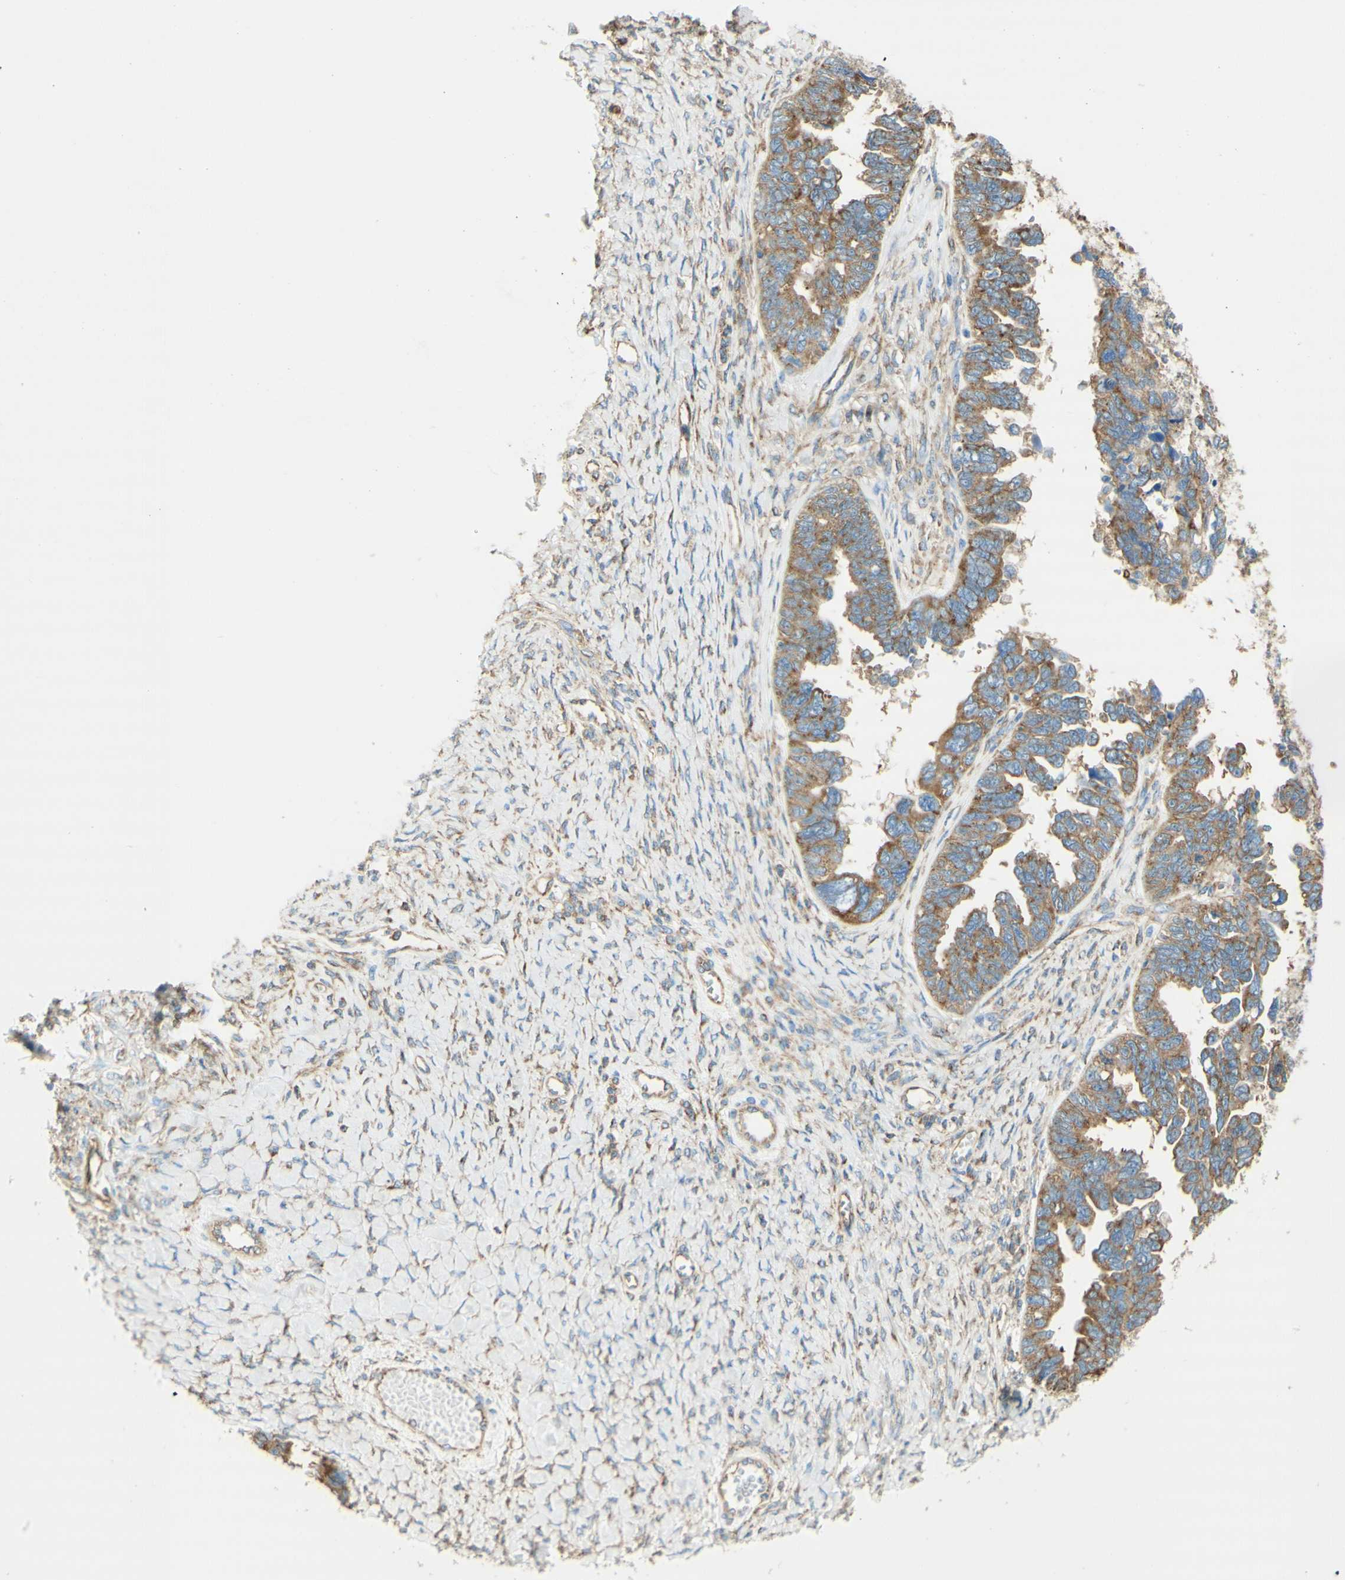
{"staining": {"intensity": "moderate", "quantity": "25%-75%", "location": "cytoplasmic/membranous"}, "tissue": "ovarian cancer", "cell_type": "Tumor cells", "image_type": "cancer", "snomed": [{"axis": "morphology", "description": "Cystadenocarcinoma, serous, NOS"}, {"axis": "topography", "description": "Ovary"}], "caption": "Immunohistochemistry (IHC) image of neoplastic tissue: ovarian cancer (serous cystadenocarcinoma) stained using immunohistochemistry (IHC) displays medium levels of moderate protein expression localized specifically in the cytoplasmic/membranous of tumor cells, appearing as a cytoplasmic/membranous brown color.", "gene": "CLTC", "patient": {"sex": "female", "age": 79}}